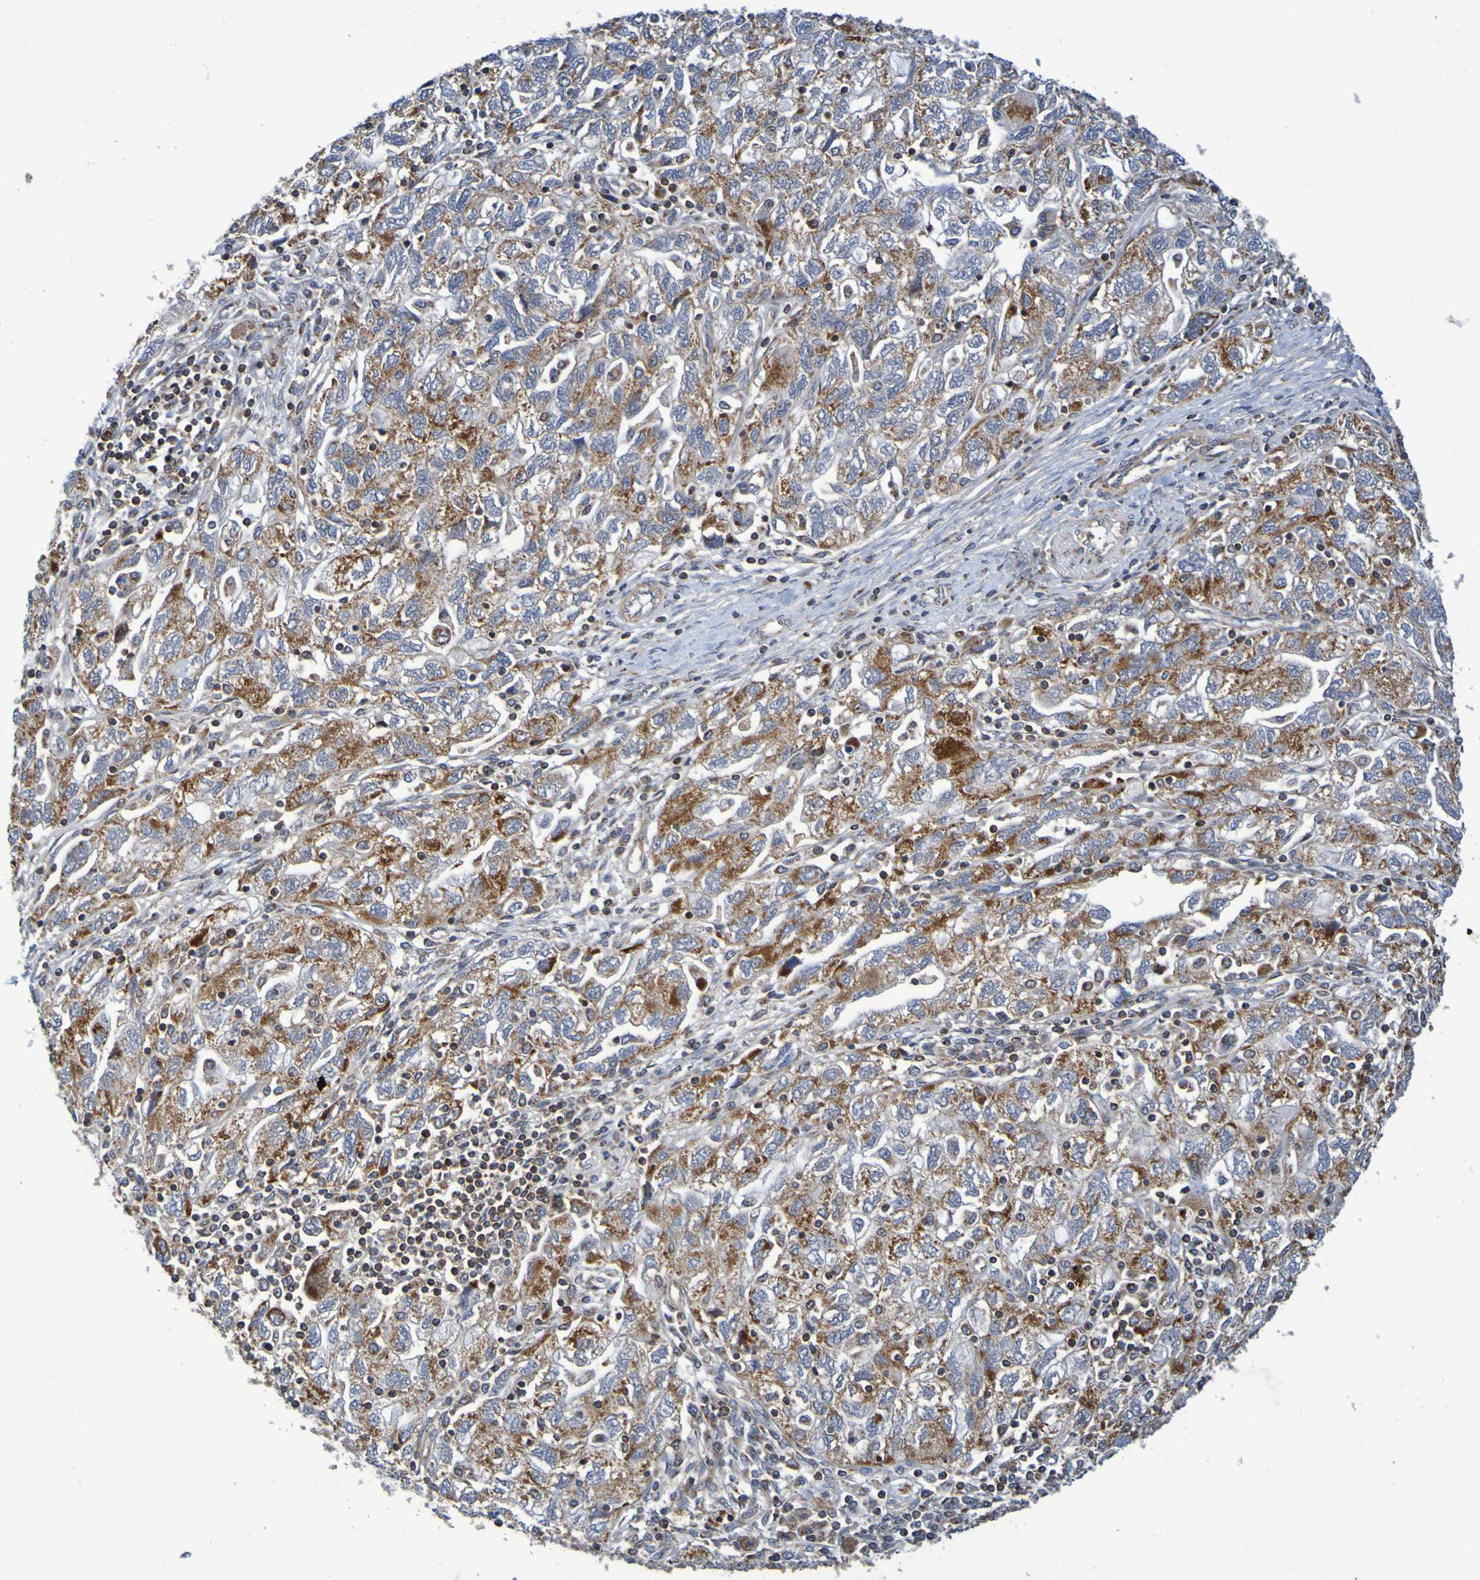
{"staining": {"intensity": "strong", "quantity": ">75%", "location": "cytoplasmic/membranous"}, "tissue": "ovarian cancer", "cell_type": "Tumor cells", "image_type": "cancer", "snomed": [{"axis": "morphology", "description": "Carcinoma, NOS"}, {"axis": "morphology", "description": "Cystadenocarcinoma, serous, NOS"}, {"axis": "topography", "description": "Ovary"}], "caption": "The immunohistochemical stain labels strong cytoplasmic/membranous staining in tumor cells of ovarian cancer tissue. Nuclei are stained in blue.", "gene": "CCDC51", "patient": {"sex": "female", "age": 69}}